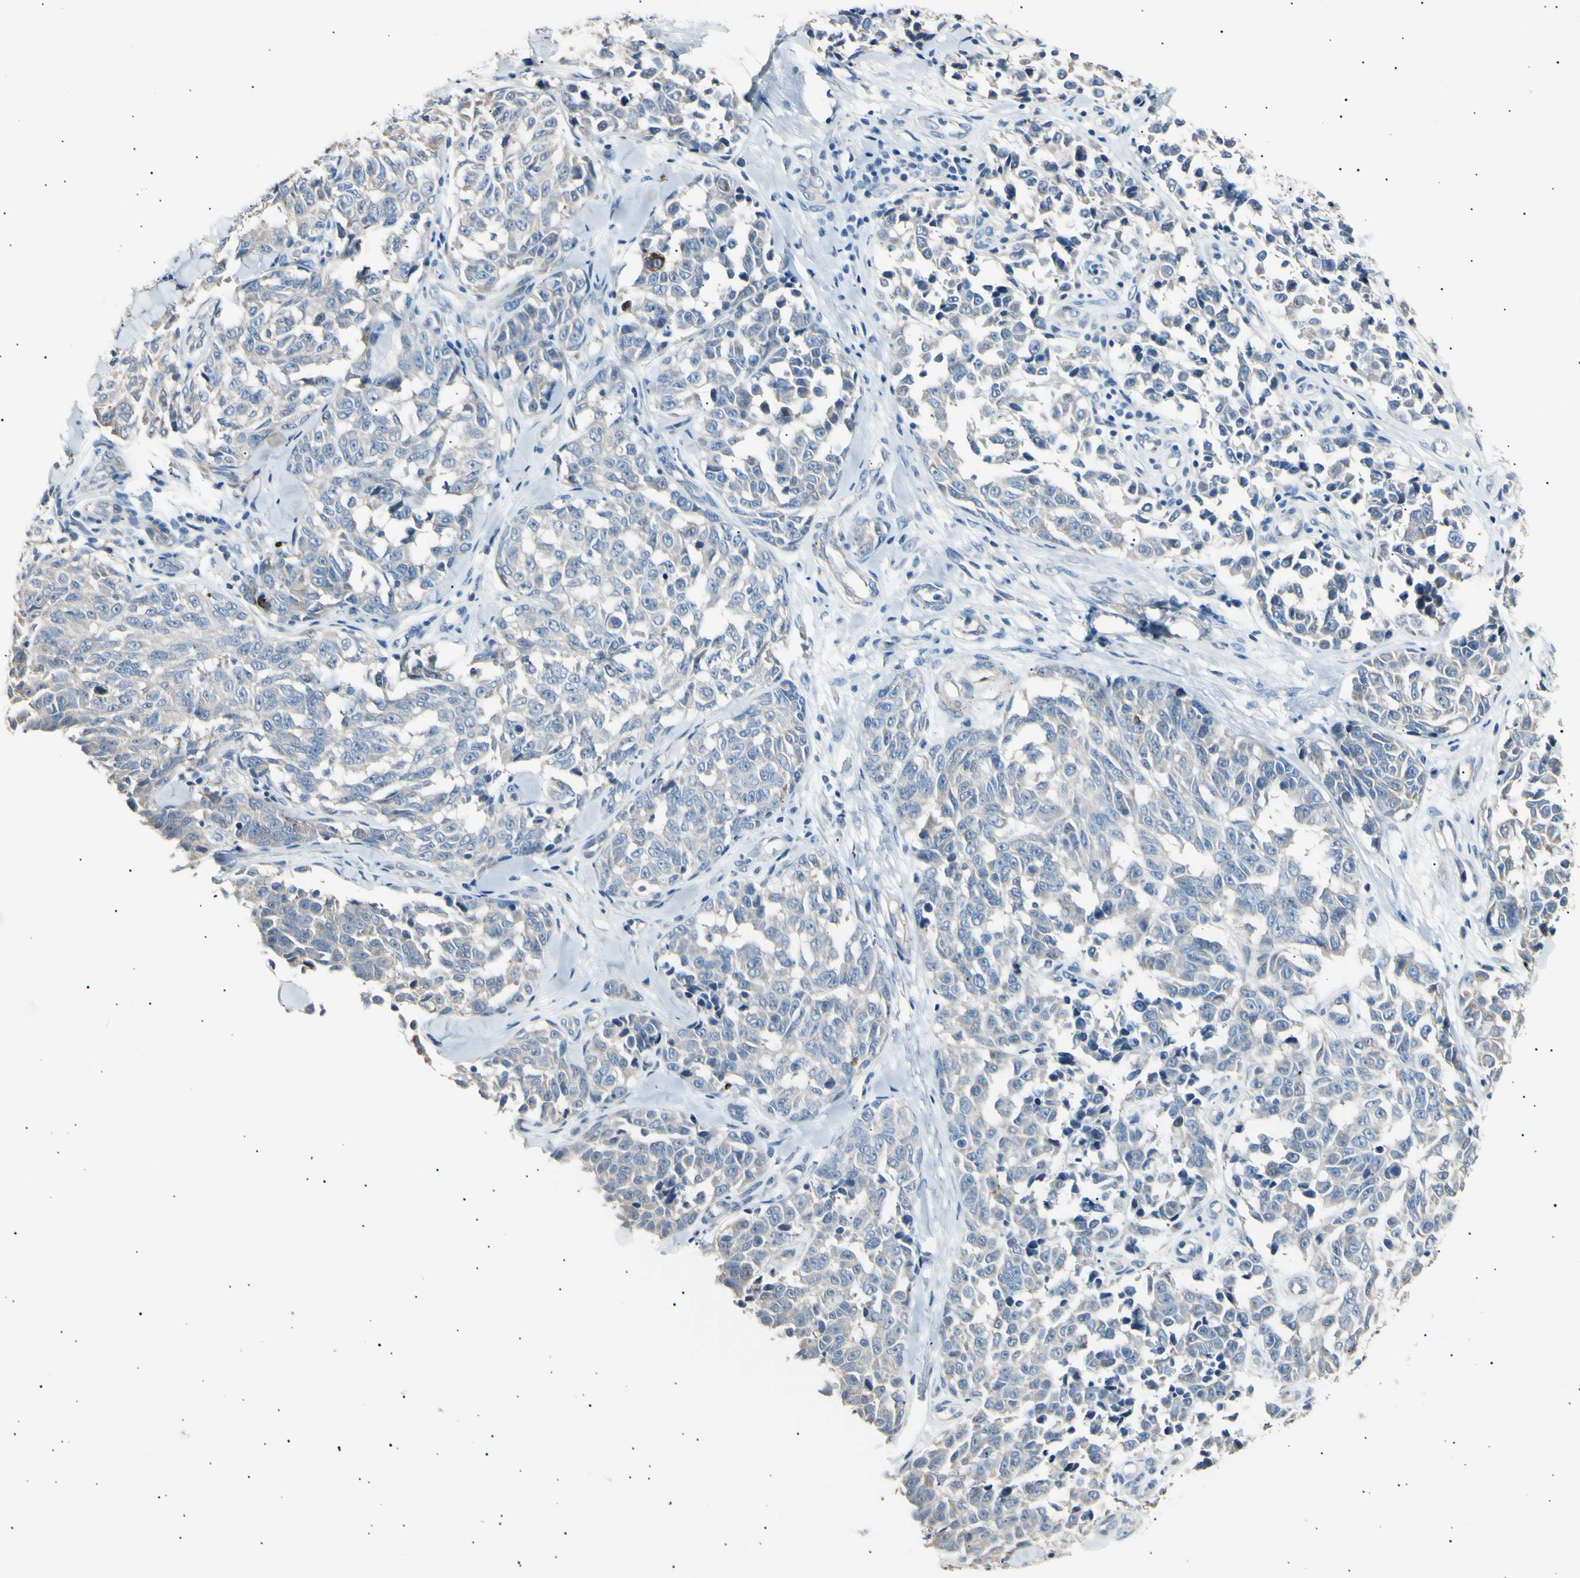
{"staining": {"intensity": "negative", "quantity": "none", "location": "none"}, "tissue": "melanoma", "cell_type": "Tumor cells", "image_type": "cancer", "snomed": [{"axis": "morphology", "description": "Malignant melanoma, NOS"}, {"axis": "topography", "description": "Skin"}], "caption": "High magnification brightfield microscopy of melanoma stained with DAB (brown) and counterstained with hematoxylin (blue): tumor cells show no significant staining. The staining was performed using DAB (3,3'-diaminobenzidine) to visualize the protein expression in brown, while the nuclei were stained in blue with hematoxylin (Magnification: 20x).", "gene": "LDLR", "patient": {"sex": "female", "age": 64}}